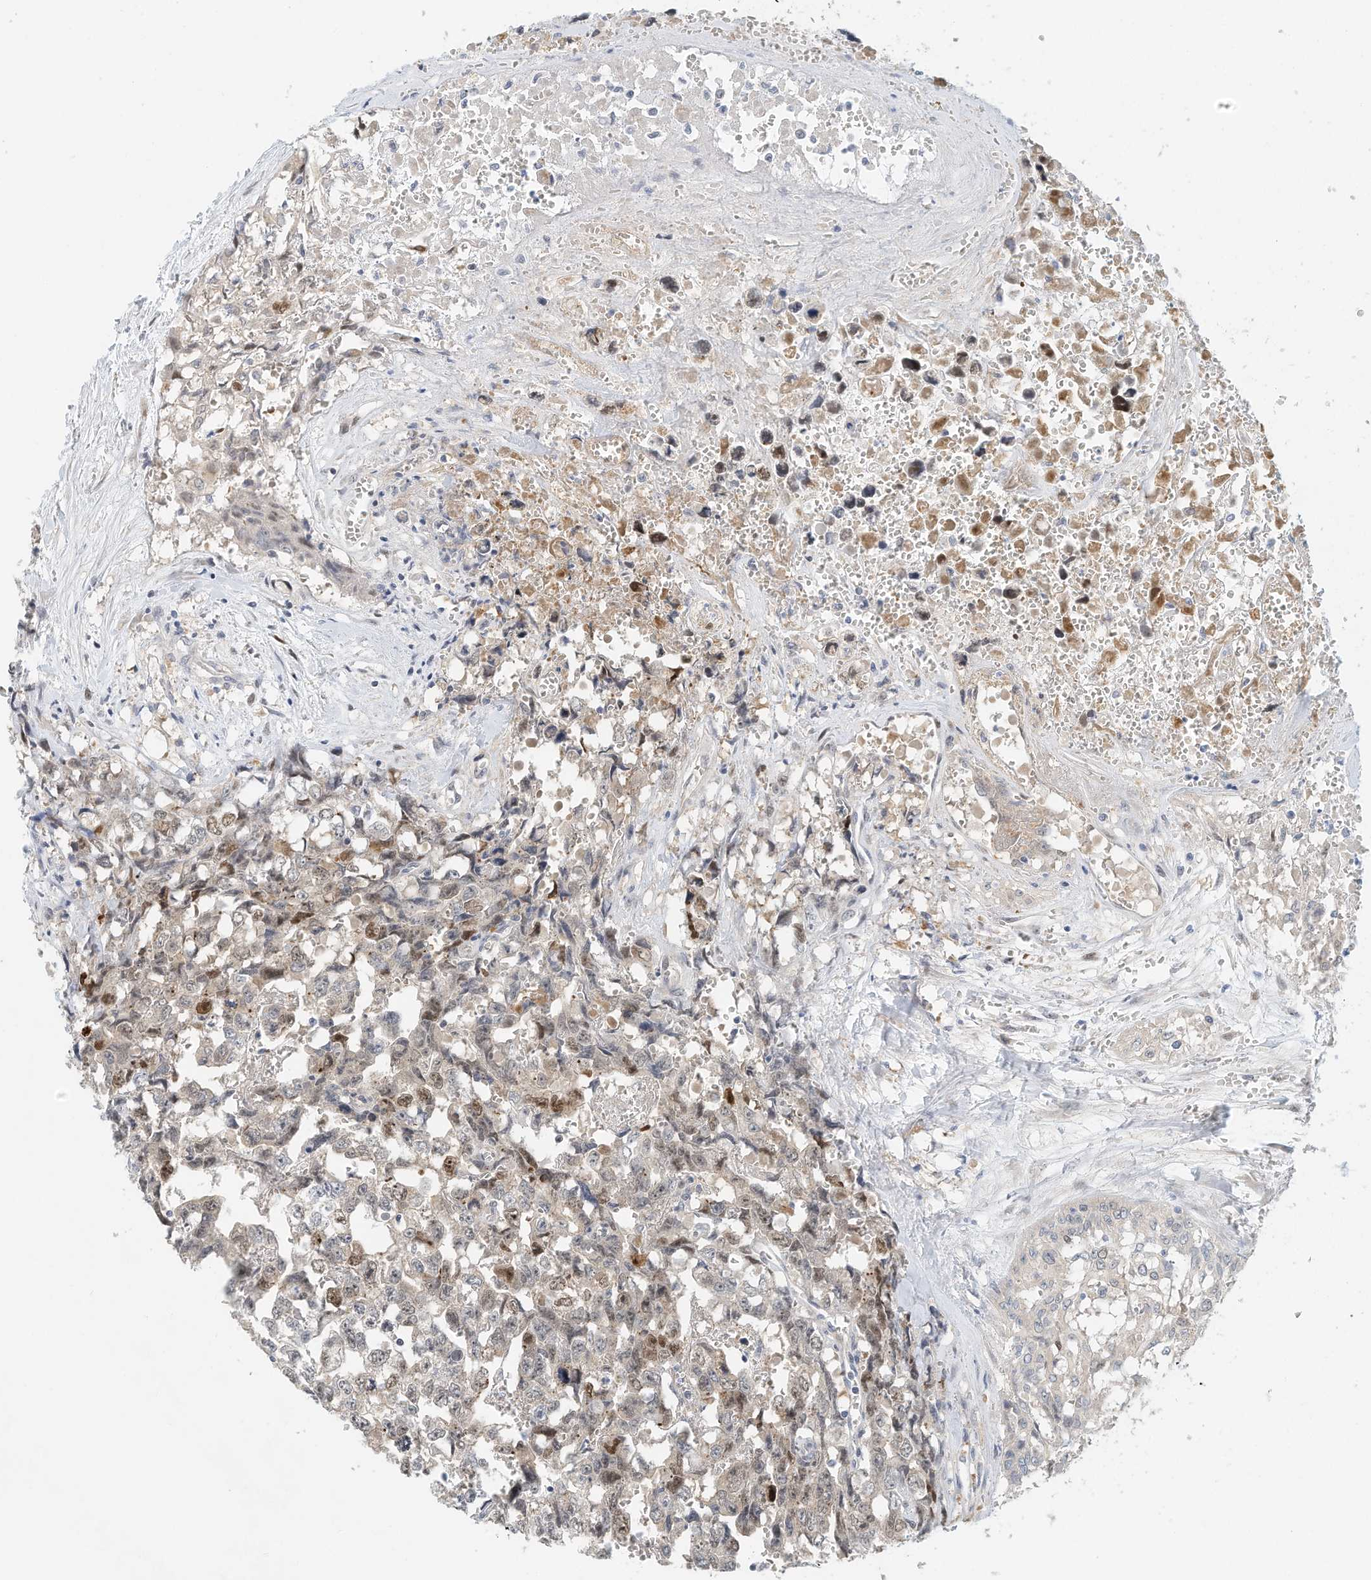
{"staining": {"intensity": "moderate", "quantity": "<25%", "location": "nuclear"}, "tissue": "testis cancer", "cell_type": "Tumor cells", "image_type": "cancer", "snomed": [{"axis": "morphology", "description": "Carcinoma, Embryonal, NOS"}, {"axis": "topography", "description": "Testis"}], "caption": "A high-resolution photomicrograph shows IHC staining of testis cancer, which demonstrates moderate nuclear positivity in approximately <25% of tumor cells.", "gene": "ARHGAP28", "patient": {"sex": "male", "age": 31}}